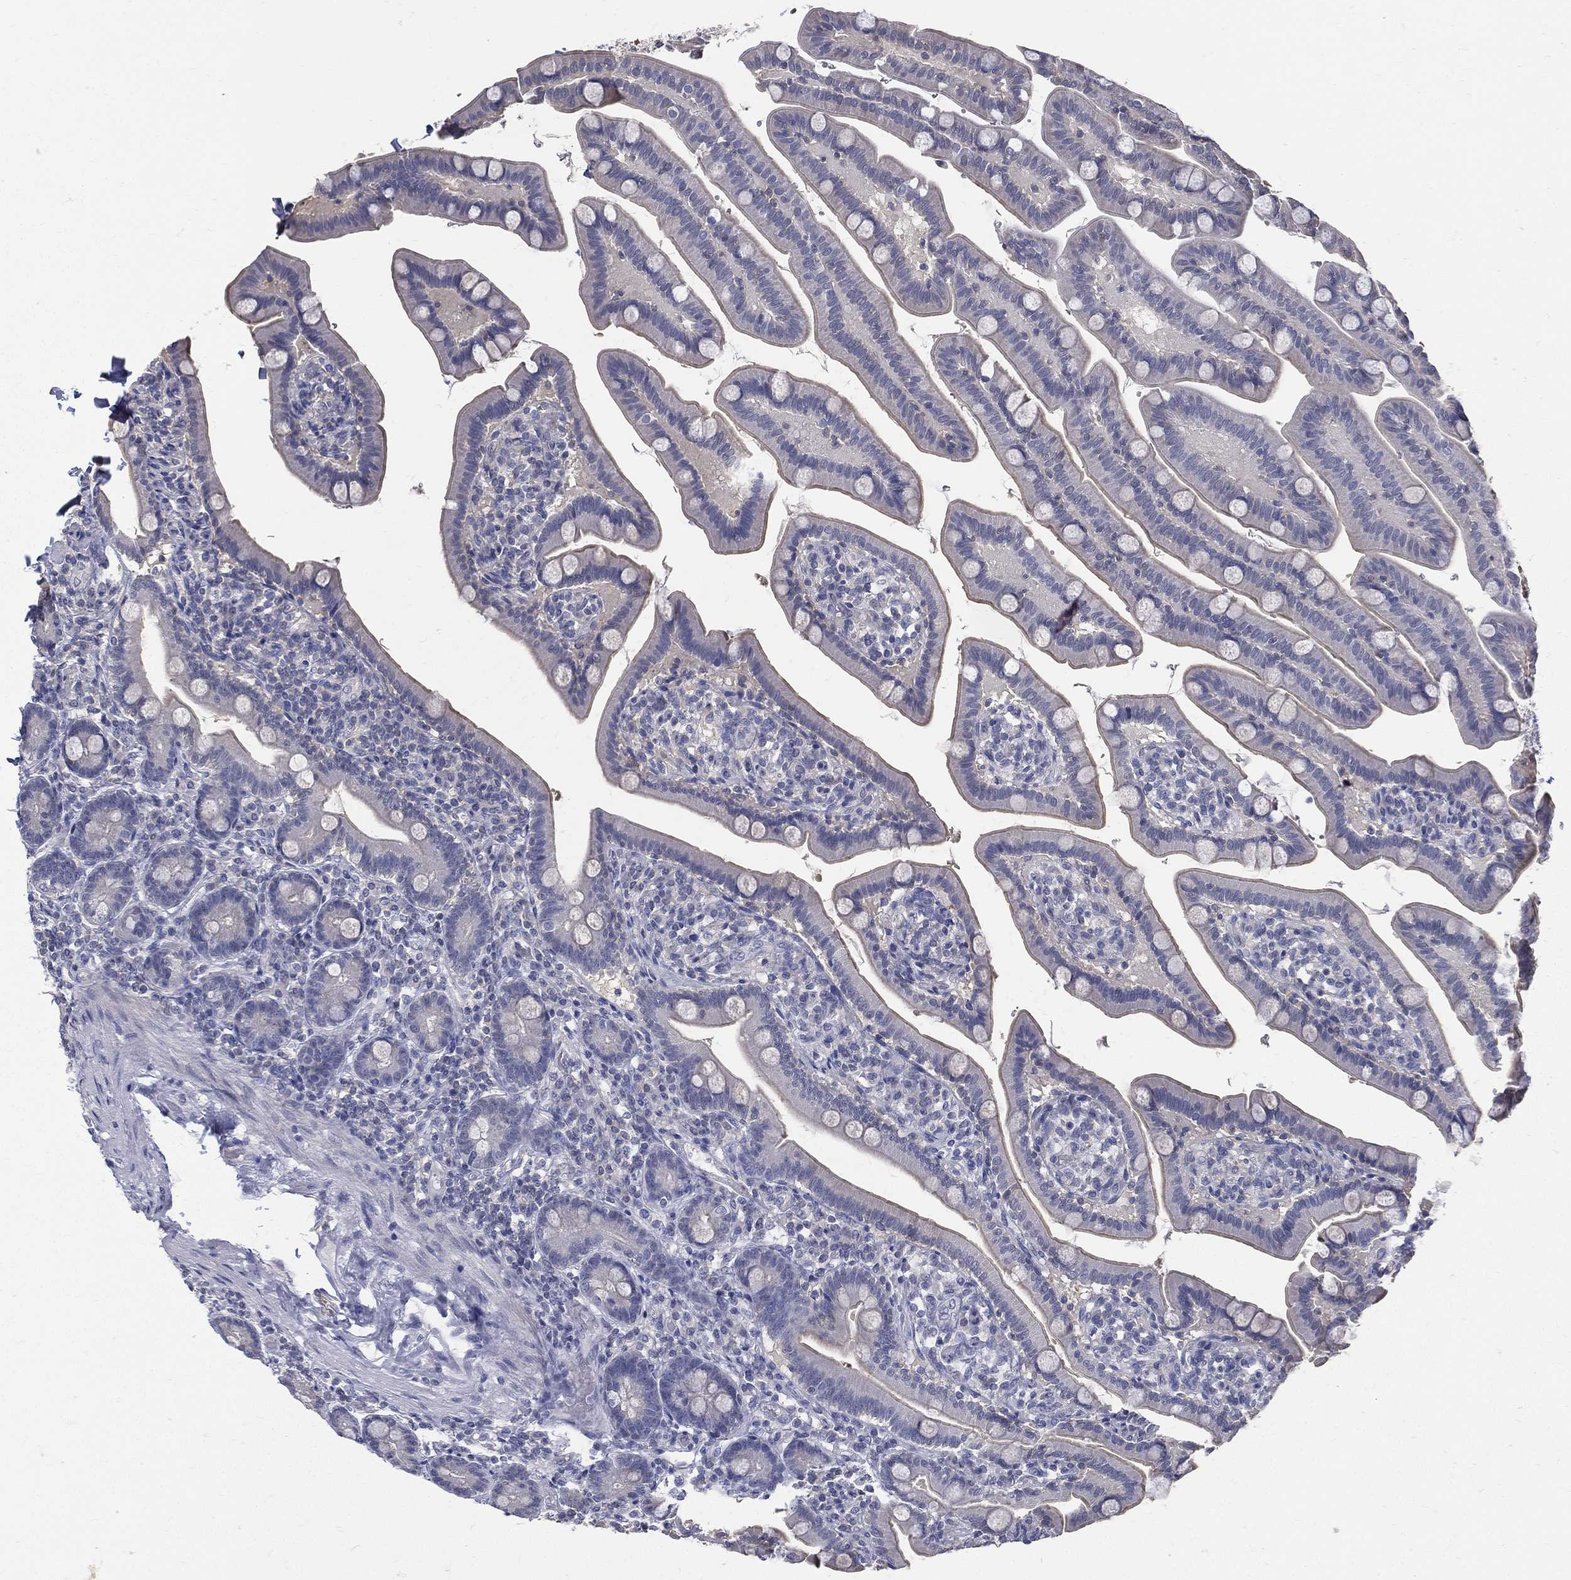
{"staining": {"intensity": "negative", "quantity": "none", "location": "none"}, "tissue": "small intestine", "cell_type": "Glandular cells", "image_type": "normal", "snomed": [{"axis": "morphology", "description": "Normal tissue, NOS"}, {"axis": "topography", "description": "Small intestine"}], "caption": "The image shows no staining of glandular cells in unremarkable small intestine.", "gene": "ETNPPL", "patient": {"sex": "male", "age": 66}}